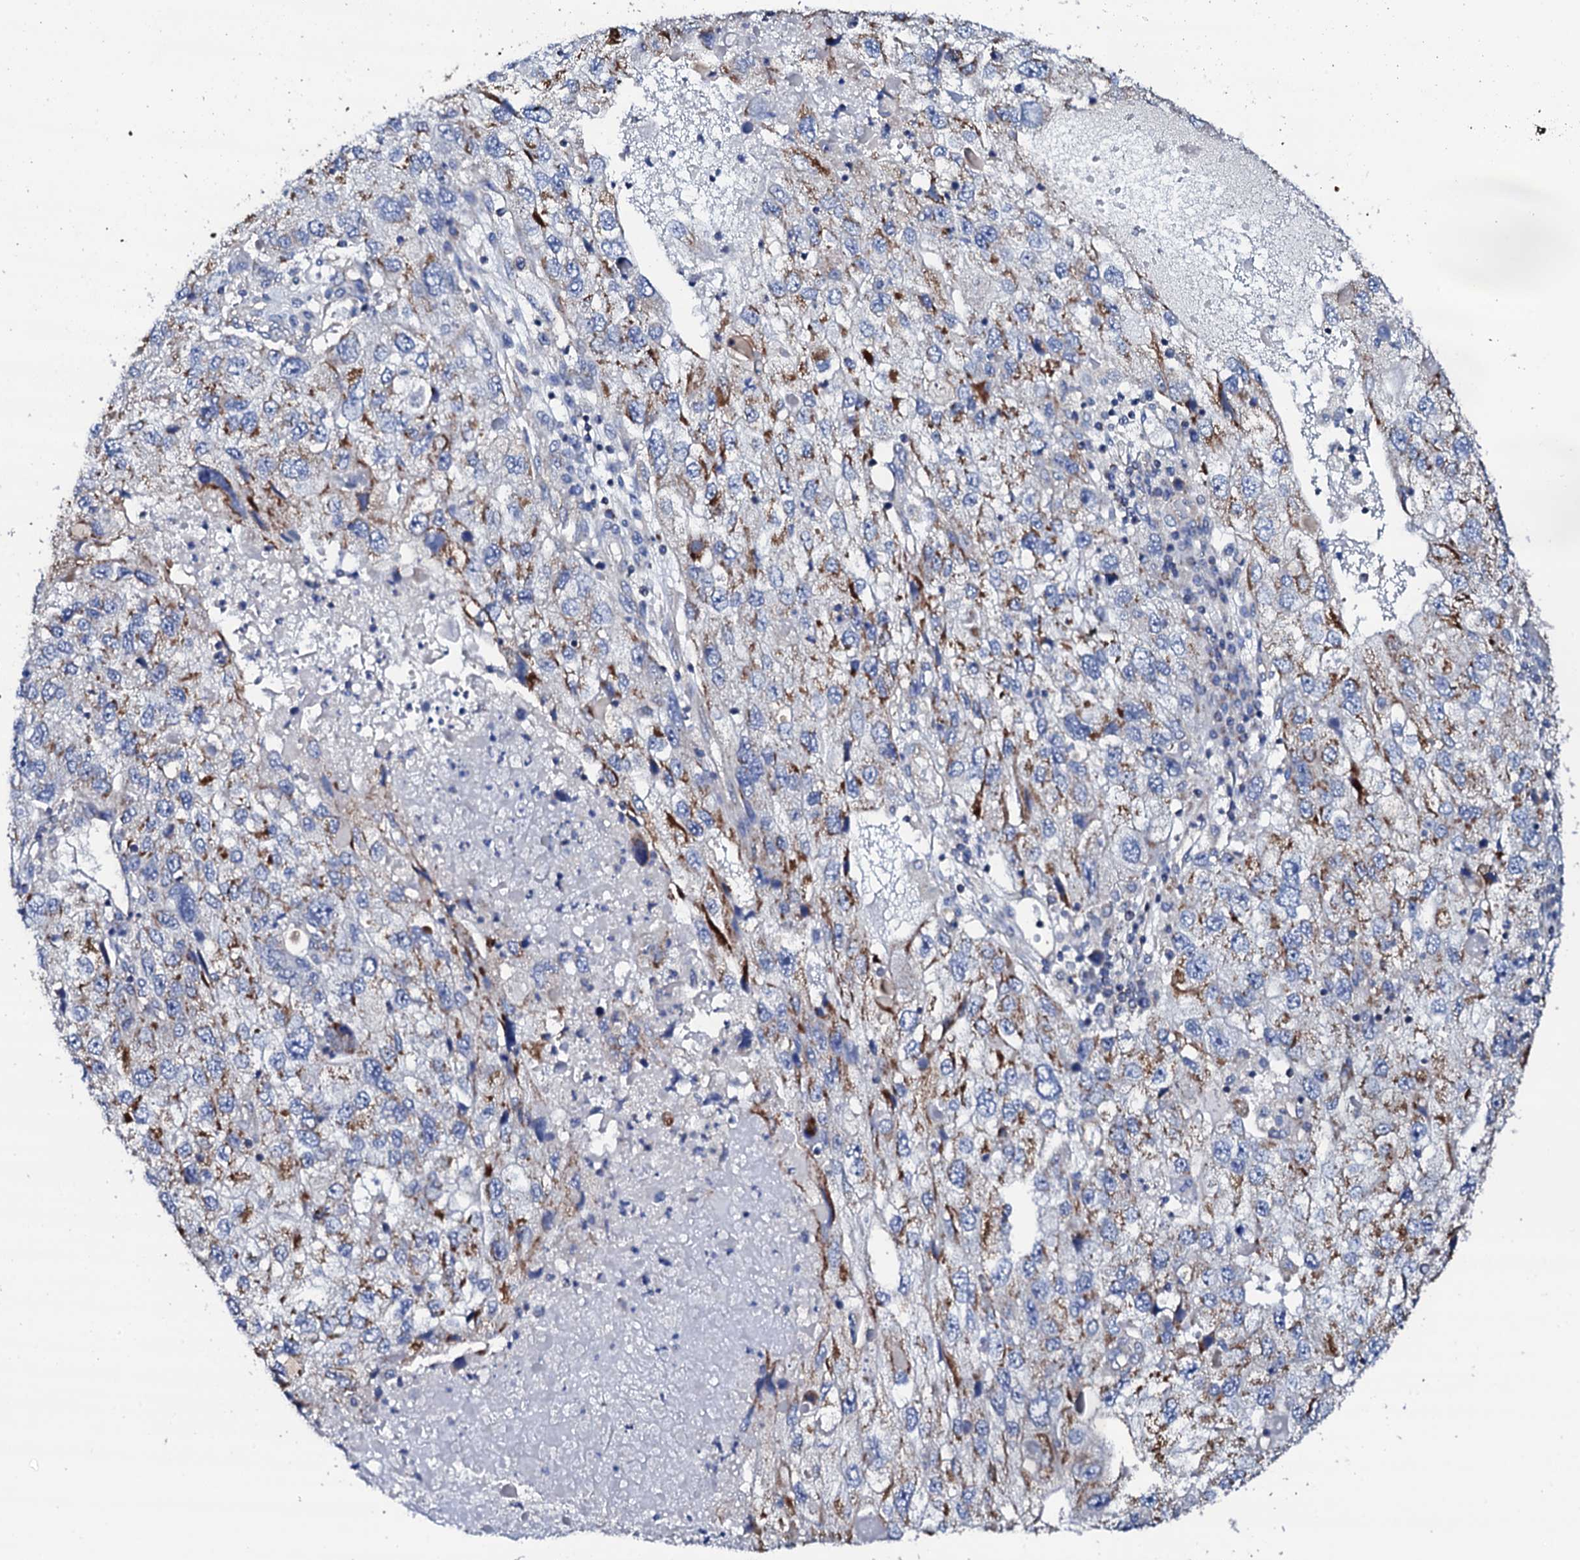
{"staining": {"intensity": "moderate", "quantity": "<25%", "location": "cytoplasmic/membranous"}, "tissue": "endometrial cancer", "cell_type": "Tumor cells", "image_type": "cancer", "snomed": [{"axis": "morphology", "description": "Adenocarcinoma, NOS"}, {"axis": "topography", "description": "Endometrium"}], "caption": "The immunohistochemical stain highlights moderate cytoplasmic/membranous staining in tumor cells of endometrial cancer (adenocarcinoma) tissue. (DAB = brown stain, brightfield microscopy at high magnification).", "gene": "TCAF2", "patient": {"sex": "female", "age": 49}}